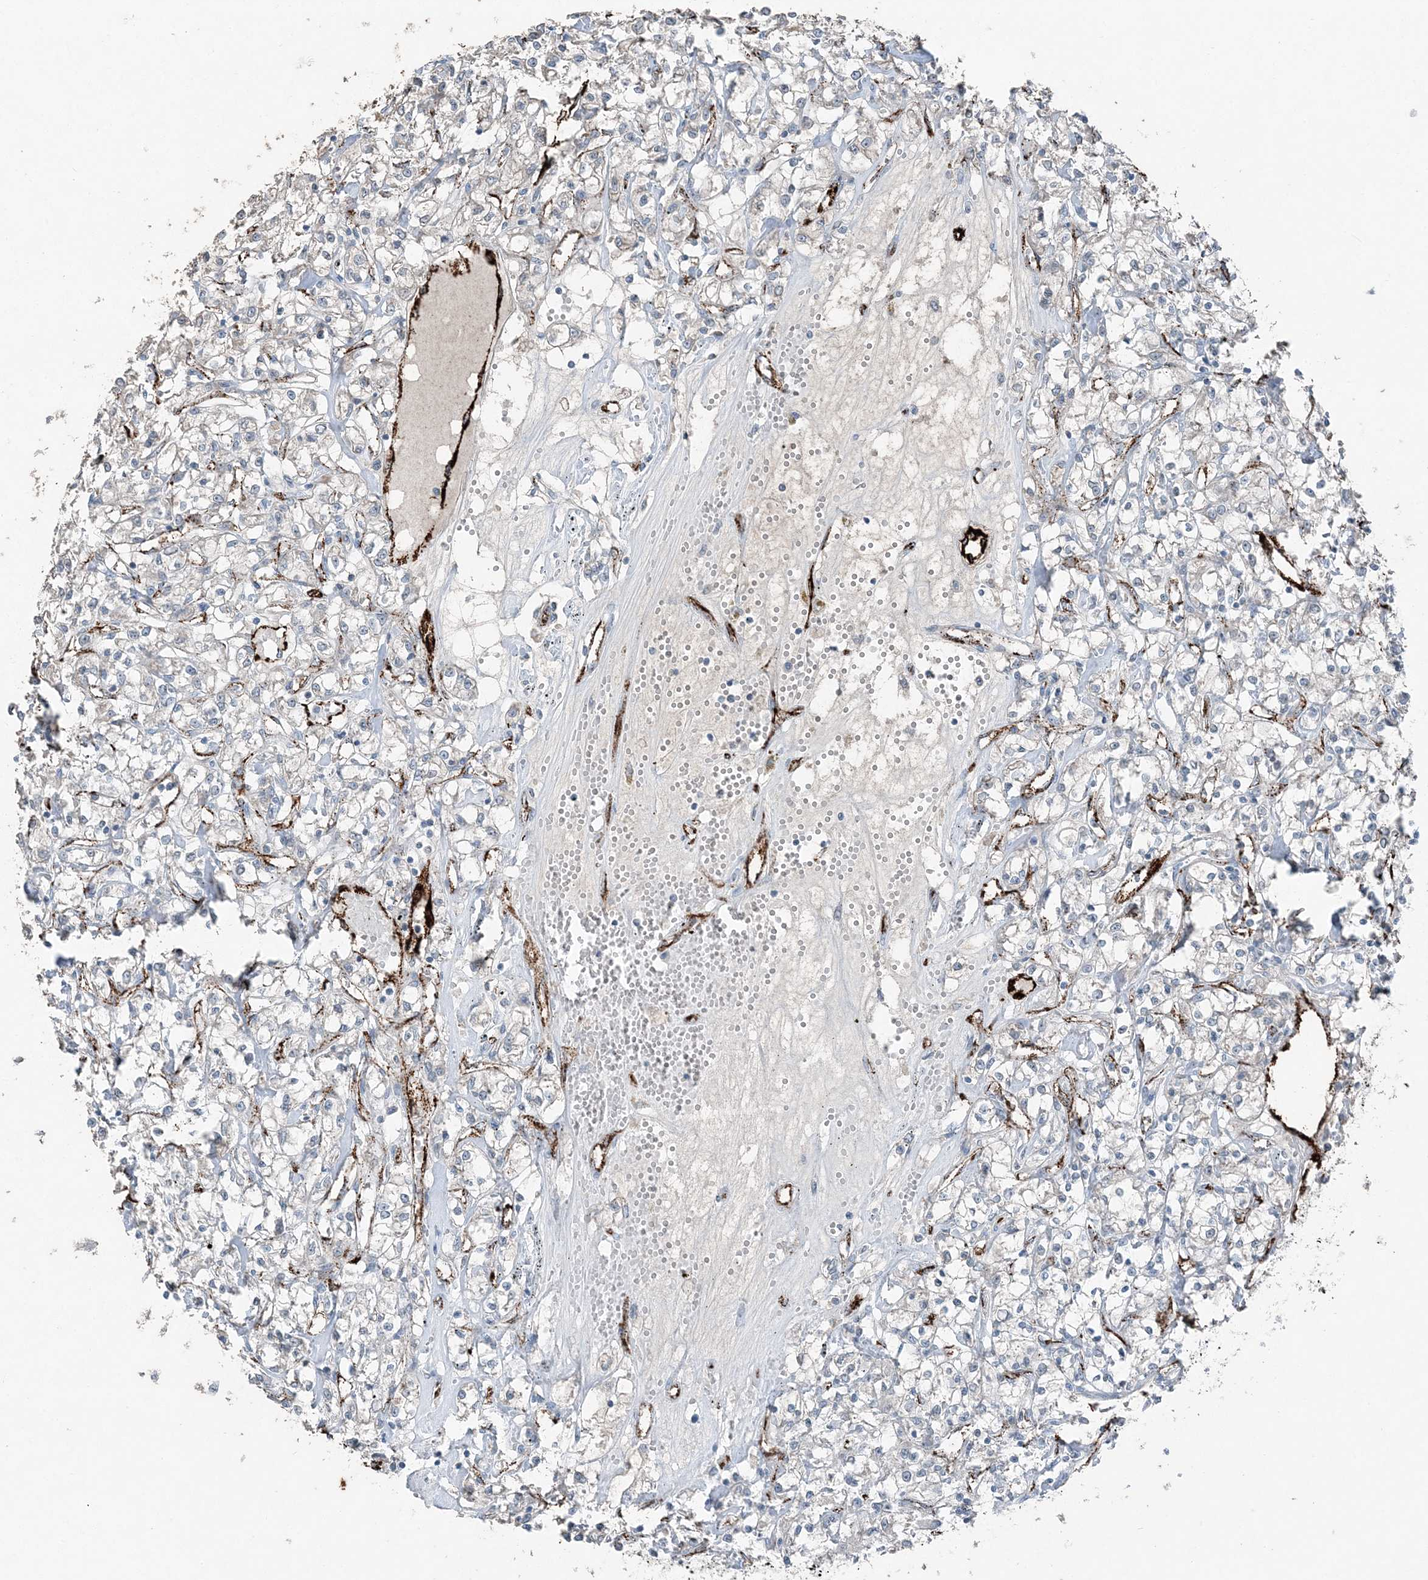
{"staining": {"intensity": "negative", "quantity": "none", "location": "none"}, "tissue": "renal cancer", "cell_type": "Tumor cells", "image_type": "cancer", "snomed": [{"axis": "morphology", "description": "Adenocarcinoma, NOS"}, {"axis": "topography", "description": "Kidney"}], "caption": "Immunohistochemistry (IHC) of human adenocarcinoma (renal) displays no positivity in tumor cells.", "gene": "ELOVL7", "patient": {"sex": "female", "age": 59}}